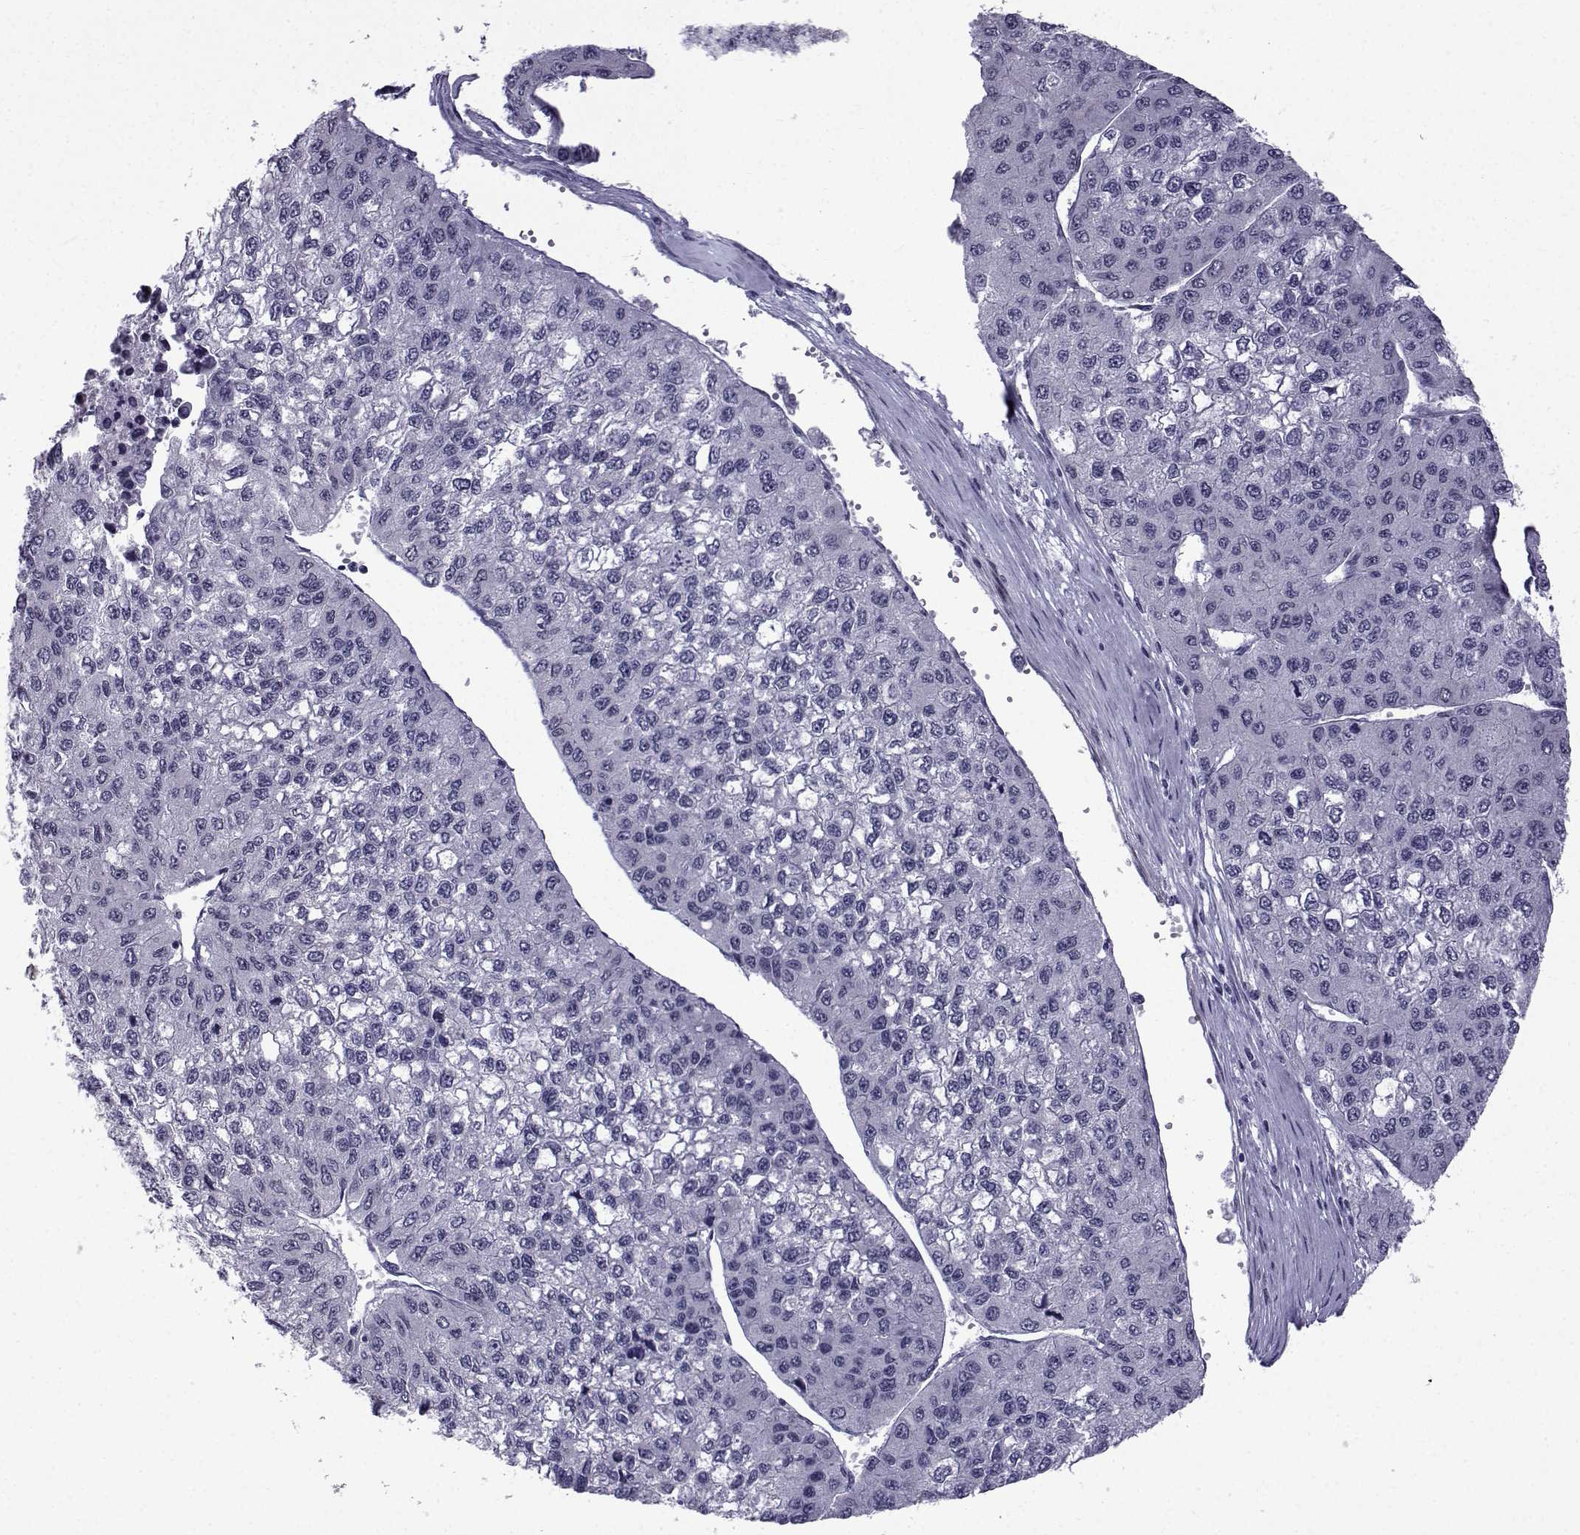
{"staining": {"intensity": "negative", "quantity": "none", "location": "none"}, "tissue": "liver cancer", "cell_type": "Tumor cells", "image_type": "cancer", "snomed": [{"axis": "morphology", "description": "Carcinoma, Hepatocellular, NOS"}, {"axis": "topography", "description": "Liver"}], "caption": "Tumor cells show no significant protein staining in liver cancer. The staining is performed using DAB brown chromogen with nuclei counter-stained in using hematoxylin.", "gene": "RBM24", "patient": {"sex": "female", "age": 66}}